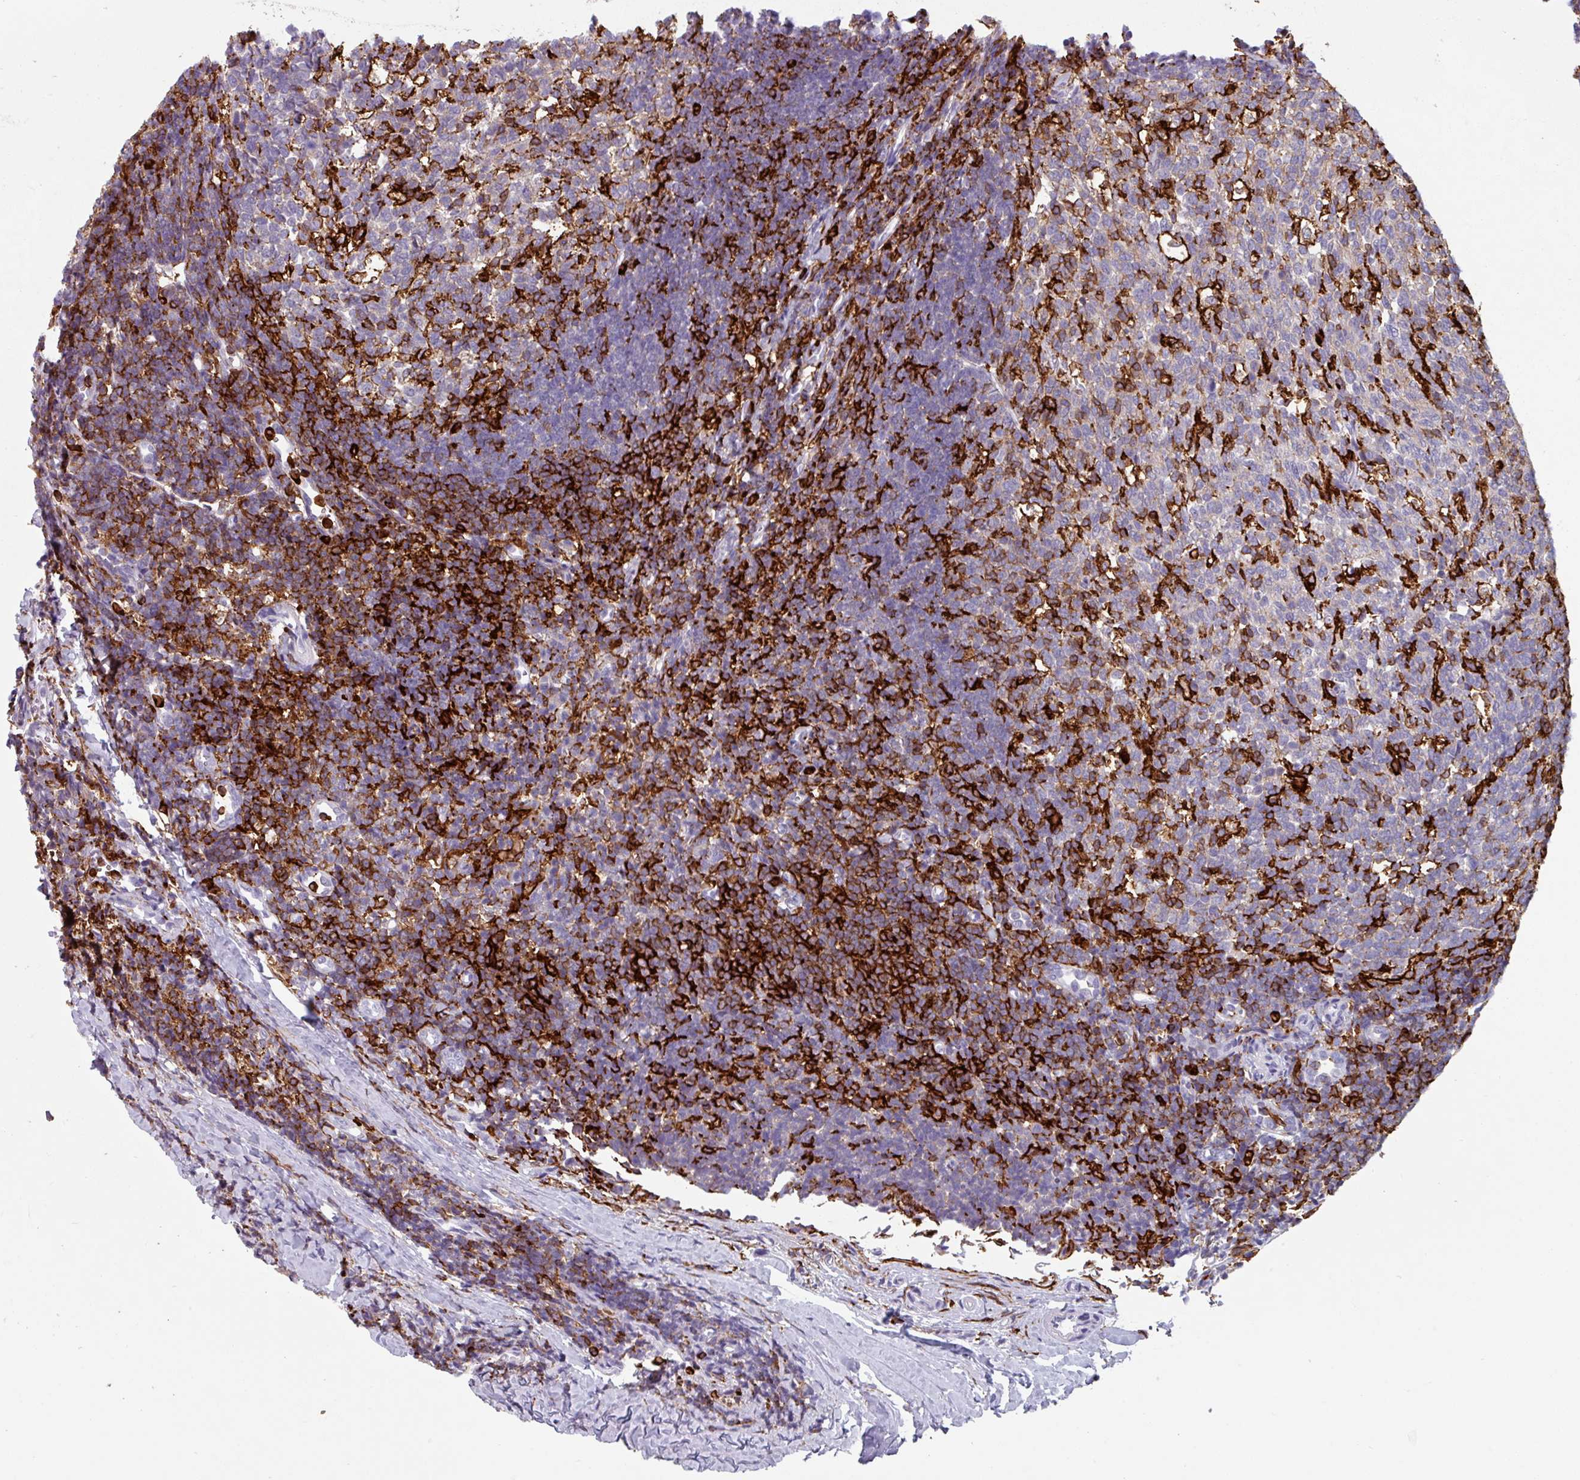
{"staining": {"intensity": "strong", "quantity": "<25%", "location": "cytoplasmic/membranous"}, "tissue": "tonsil", "cell_type": "Germinal center cells", "image_type": "normal", "snomed": [{"axis": "morphology", "description": "Normal tissue, NOS"}, {"axis": "topography", "description": "Tonsil"}], "caption": "Protein staining exhibits strong cytoplasmic/membranous staining in approximately <25% of germinal center cells in unremarkable tonsil.", "gene": "EXOSC5", "patient": {"sex": "female", "age": 10}}